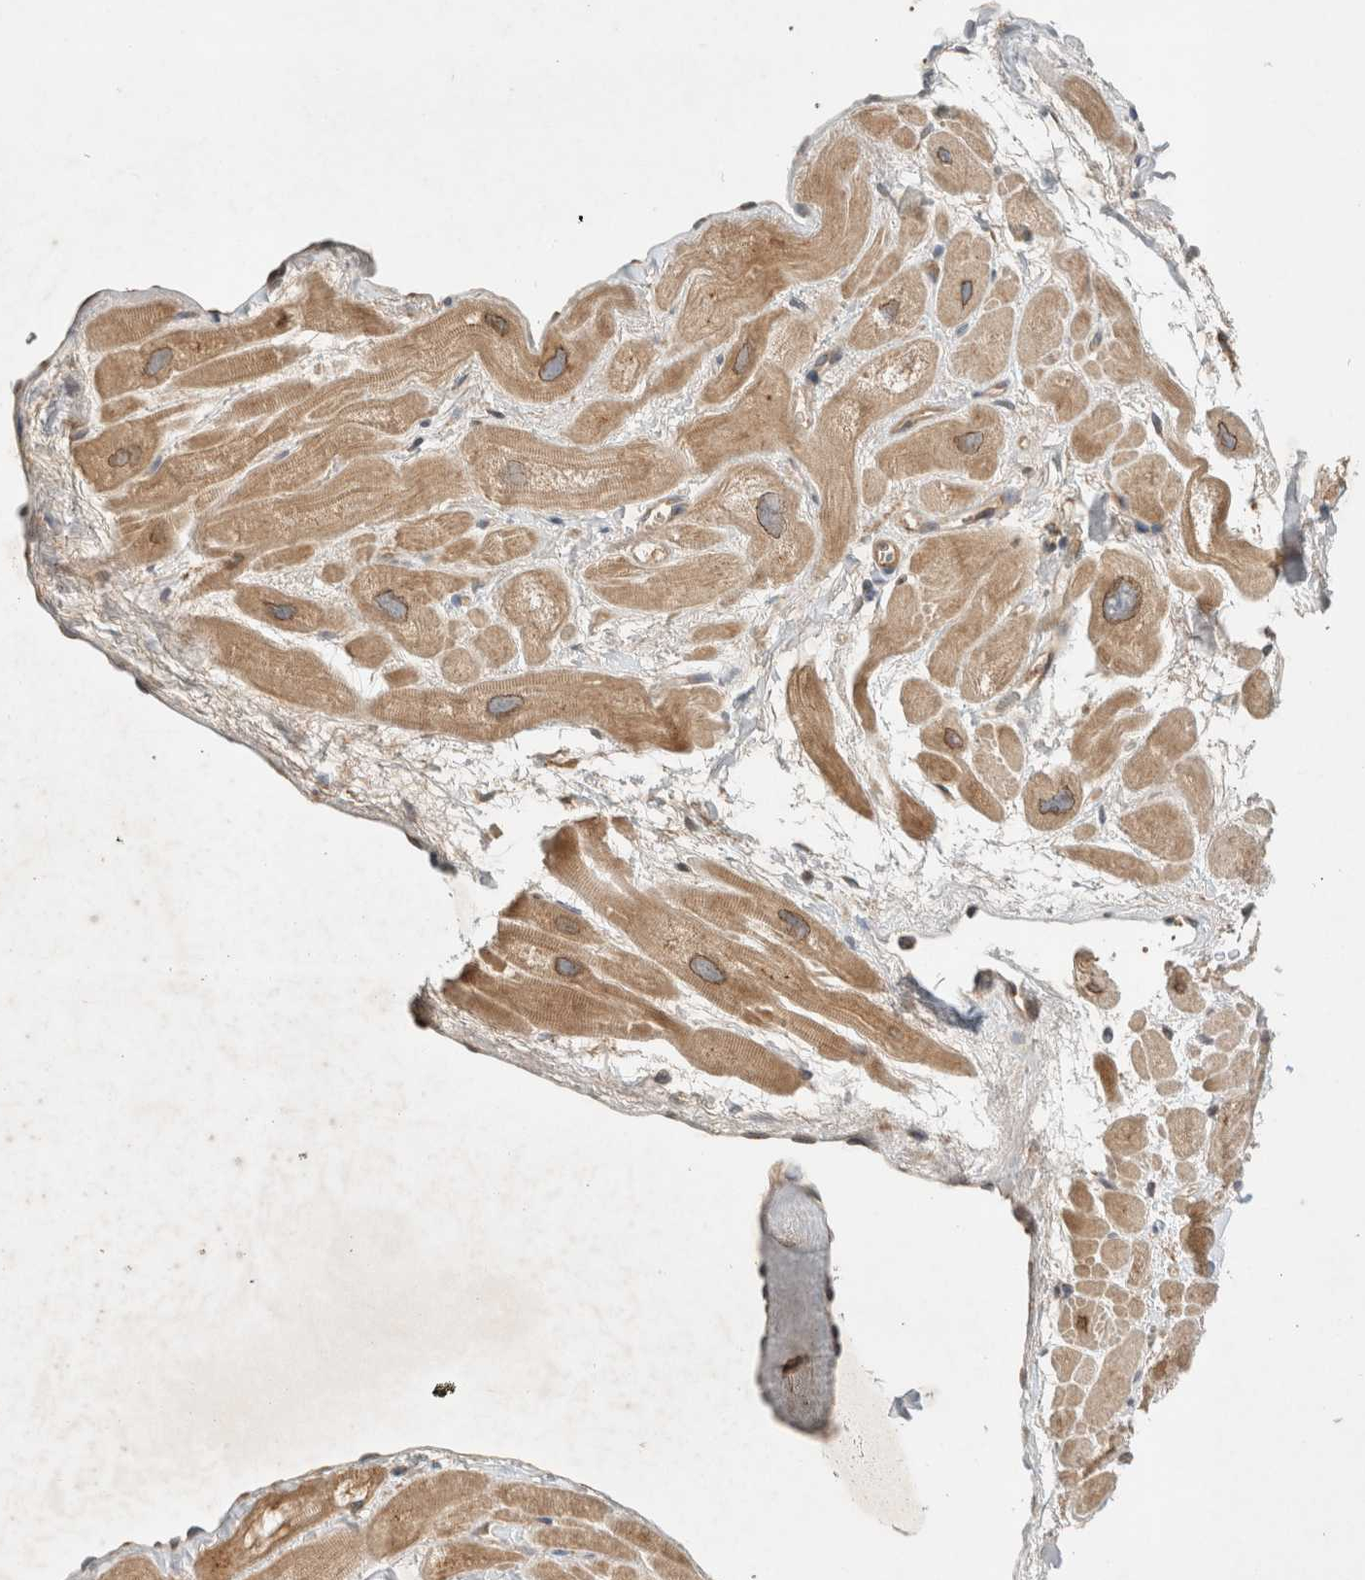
{"staining": {"intensity": "moderate", "quantity": ">75%", "location": "cytoplasmic/membranous"}, "tissue": "heart muscle", "cell_type": "Cardiomyocytes", "image_type": "normal", "snomed": [{"axis": "morphology", "description": "Normal tissue, NOS"}, {"axis": "topography", "description": "Heart"}], "caption": "Immunohistochemical staining of normal human heart muscle demonstrates moderate cytoplasmic/membranous protein positivity in about >75% of cardiomyocytes.", "gene": "ARMC9", "patient": {"sex": "male", "age": 49}}